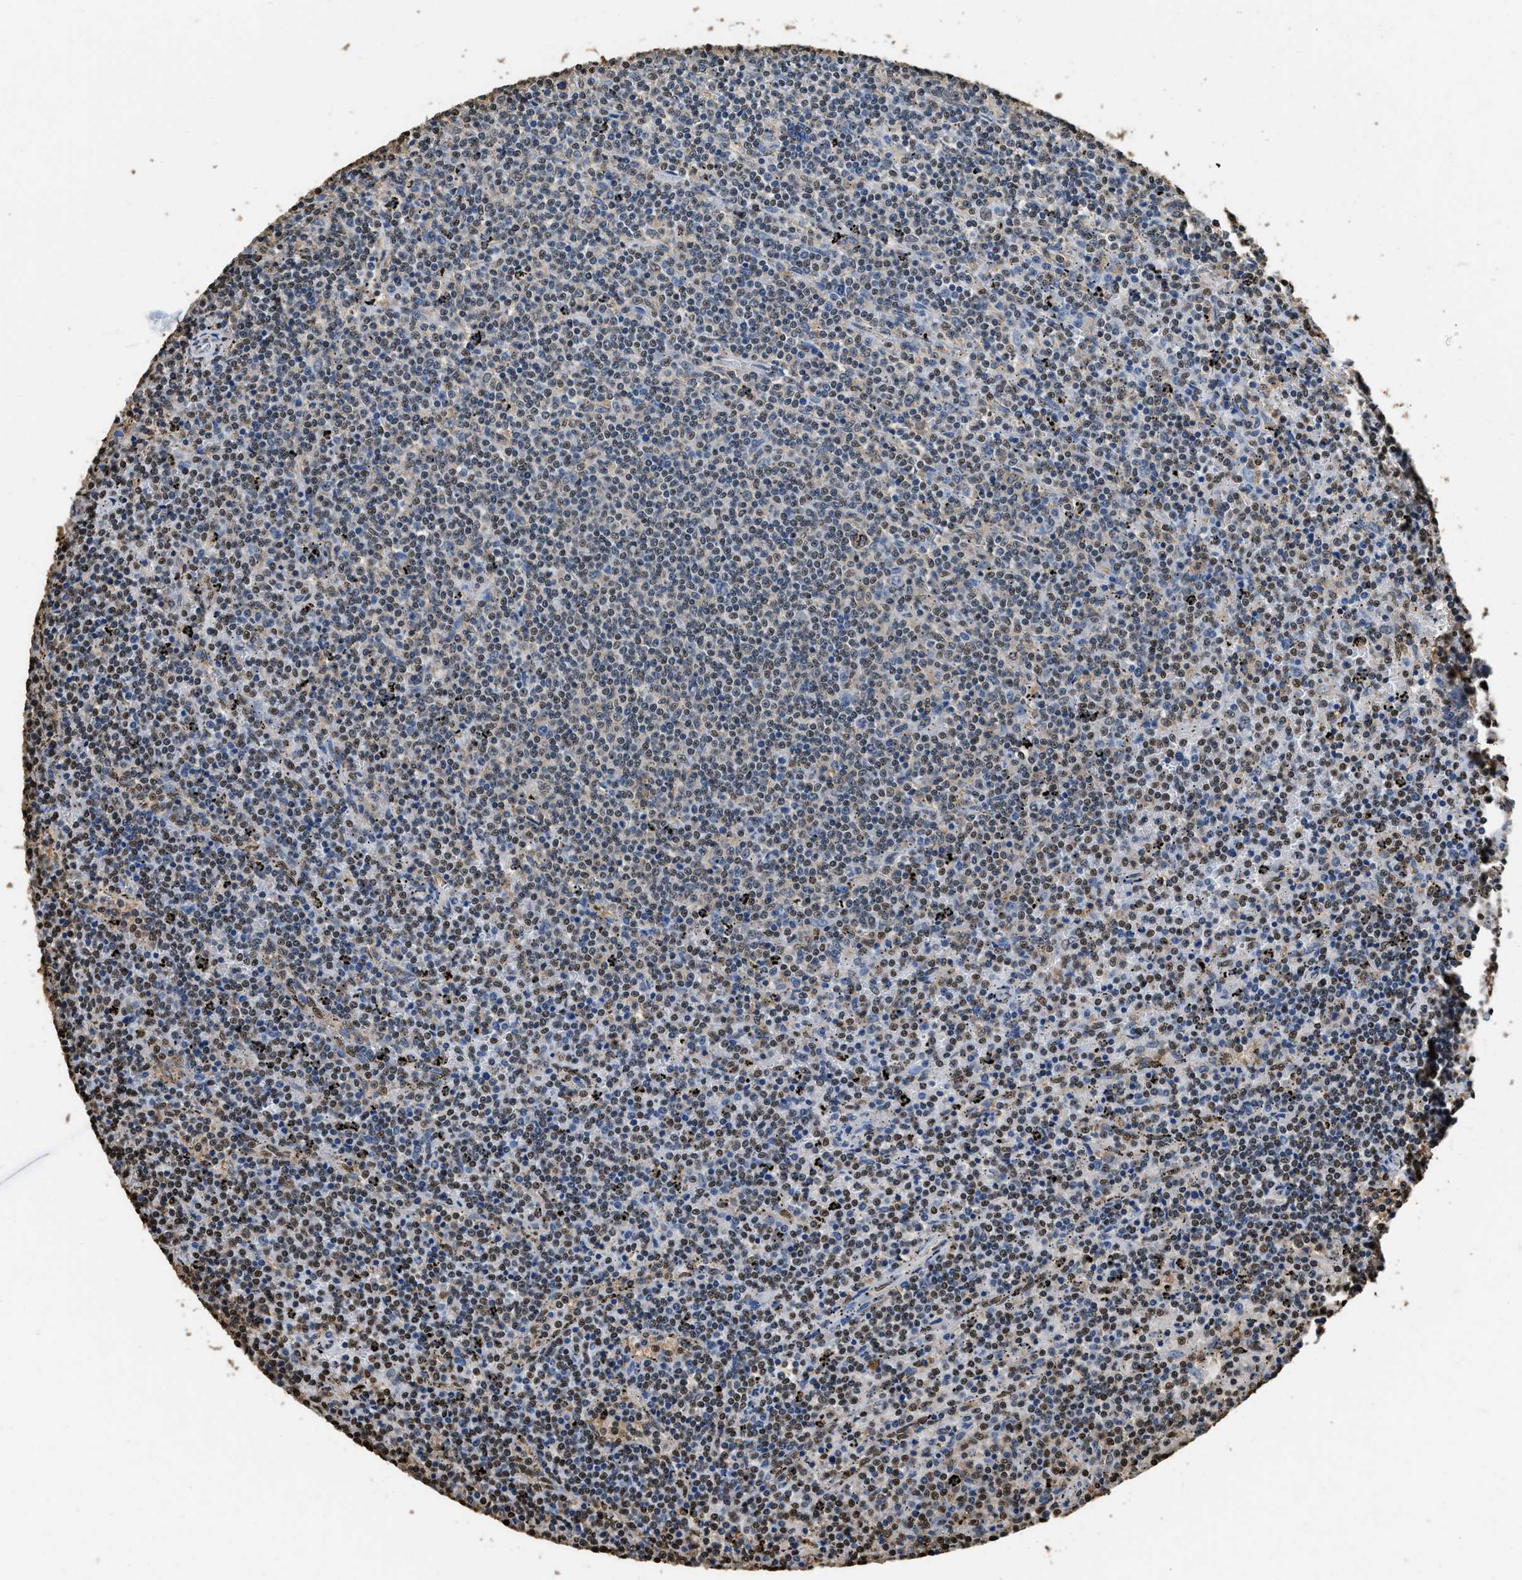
{"staining": {"intensity": "weak", "quantity": "<25%", "location": "cytoplasmic/membranous,nuclear"}, "tissue": "lymphoma", "cell_type": "Tumor cells", "image_type": "cancer", "snomed": [{"axis": "morphology", "description": "Malignant lymphoma, non-Hodgkin's type, Low grade"}, {"axis": "topography", "description": "Spleen"}], "caption": "Tumor cells show no significant expression in malignant lymphoma, non-Hodgkin's type (low-grade). The staining is performed using DAB brown chromogen with nuclei counter-stained in using hematoxylin.", "gene": "GAPDH", "patient": {"sex": "female", "age": 50}}